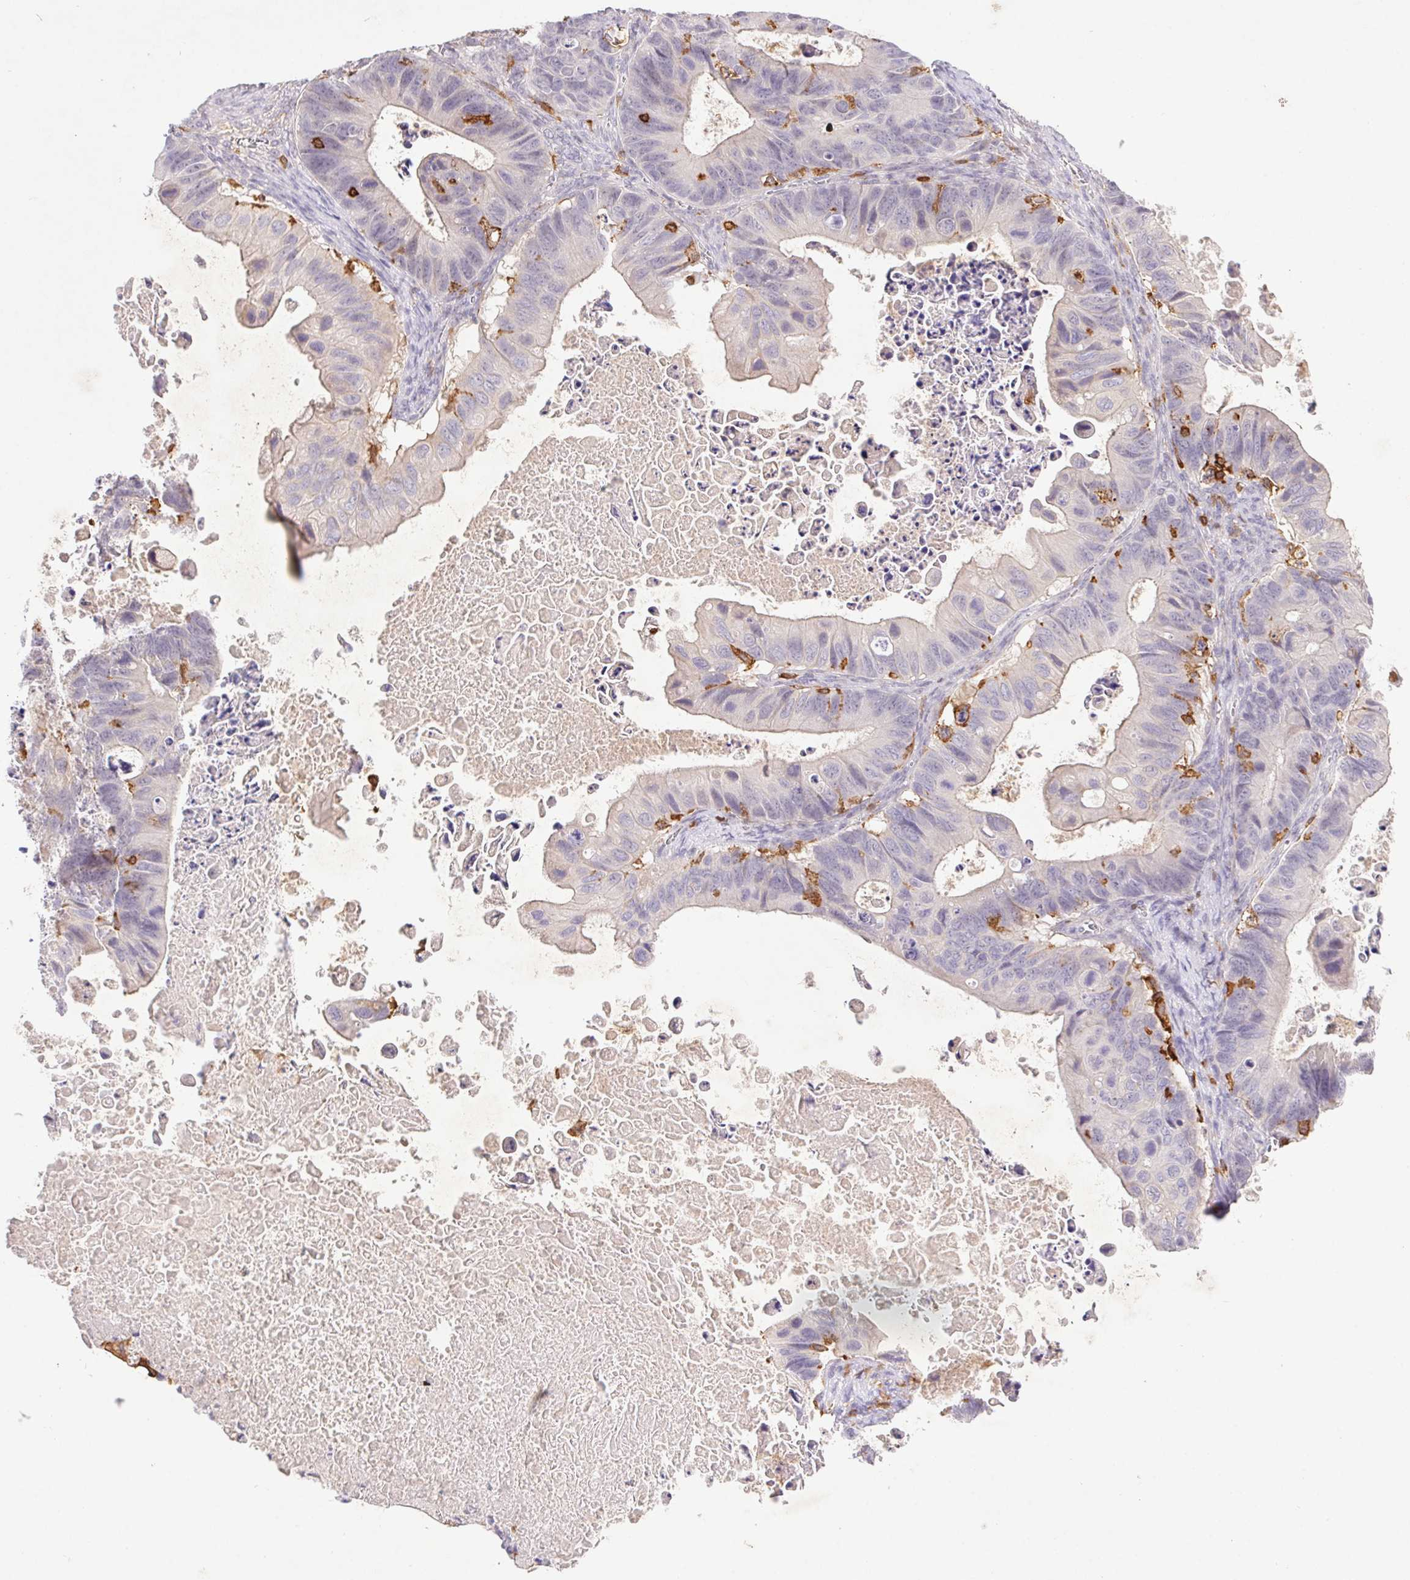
{"staining": {"intensity": "negative", "quantity": "none", "location": "none"}, "tissue": "ovarian cancer", "cell_type": "Tumor cells", "image_type": "cancer", "snomed": [{"axis": "morphology", "description": "Cystadenocarcinoma, mucinous, NOS"}, {"axis": "topography", "description": "Ovary"}], "caption": "Ovarian mucinous cystadenocarcinoma was stained to show a protein in brown. There is no significant expression in tumor cells. (IHC, brightfield microscopy, high magnification).", "gene": "APBB1IP", "patient": {"sex": "female", "age": 64}}